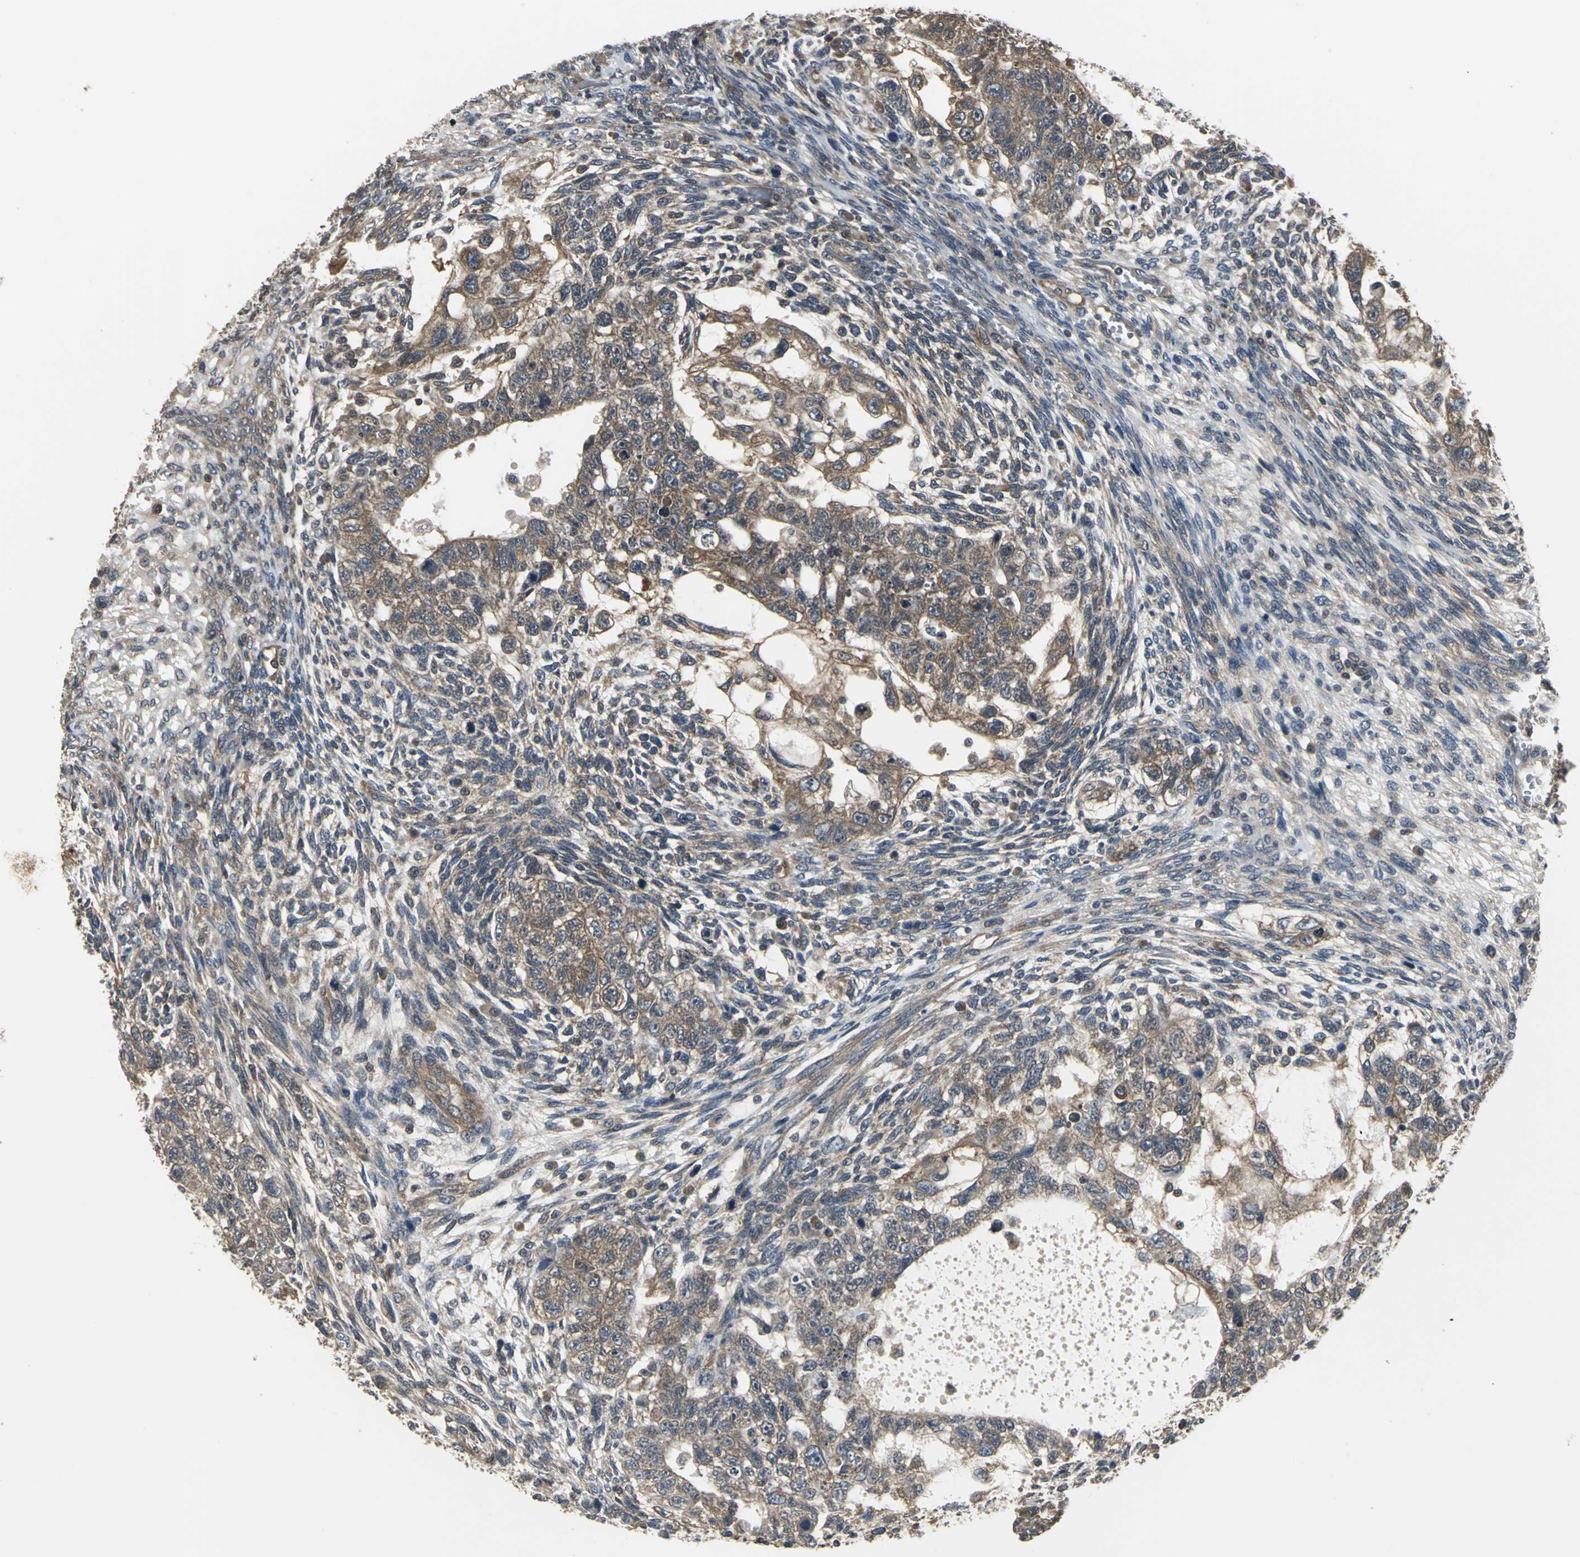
{"staining": {"intensity": "moderate", "quantity": ">75%", "location": "cytoplasmic/membranous"}, "tissue": "testis cancer", "cell_type": "Tumor cells", "image_type": "cancer", "snomed": [{"axis": "morphology", "description": "Normal tissue, NOS"}, {"axis": "morphology", "description": "Carcinoma, Embryonal, NOS"}, {"axis": "topography", "description": "Testis"}], "caption": "The immunohistochemical stain shows moderate cytoplasmic/membranous expression in tumor cells of testis cancer (embryonal carcinoma) tissue.", "gene": "PFDN1", "patient": {"sex": "male", "age": 36}}